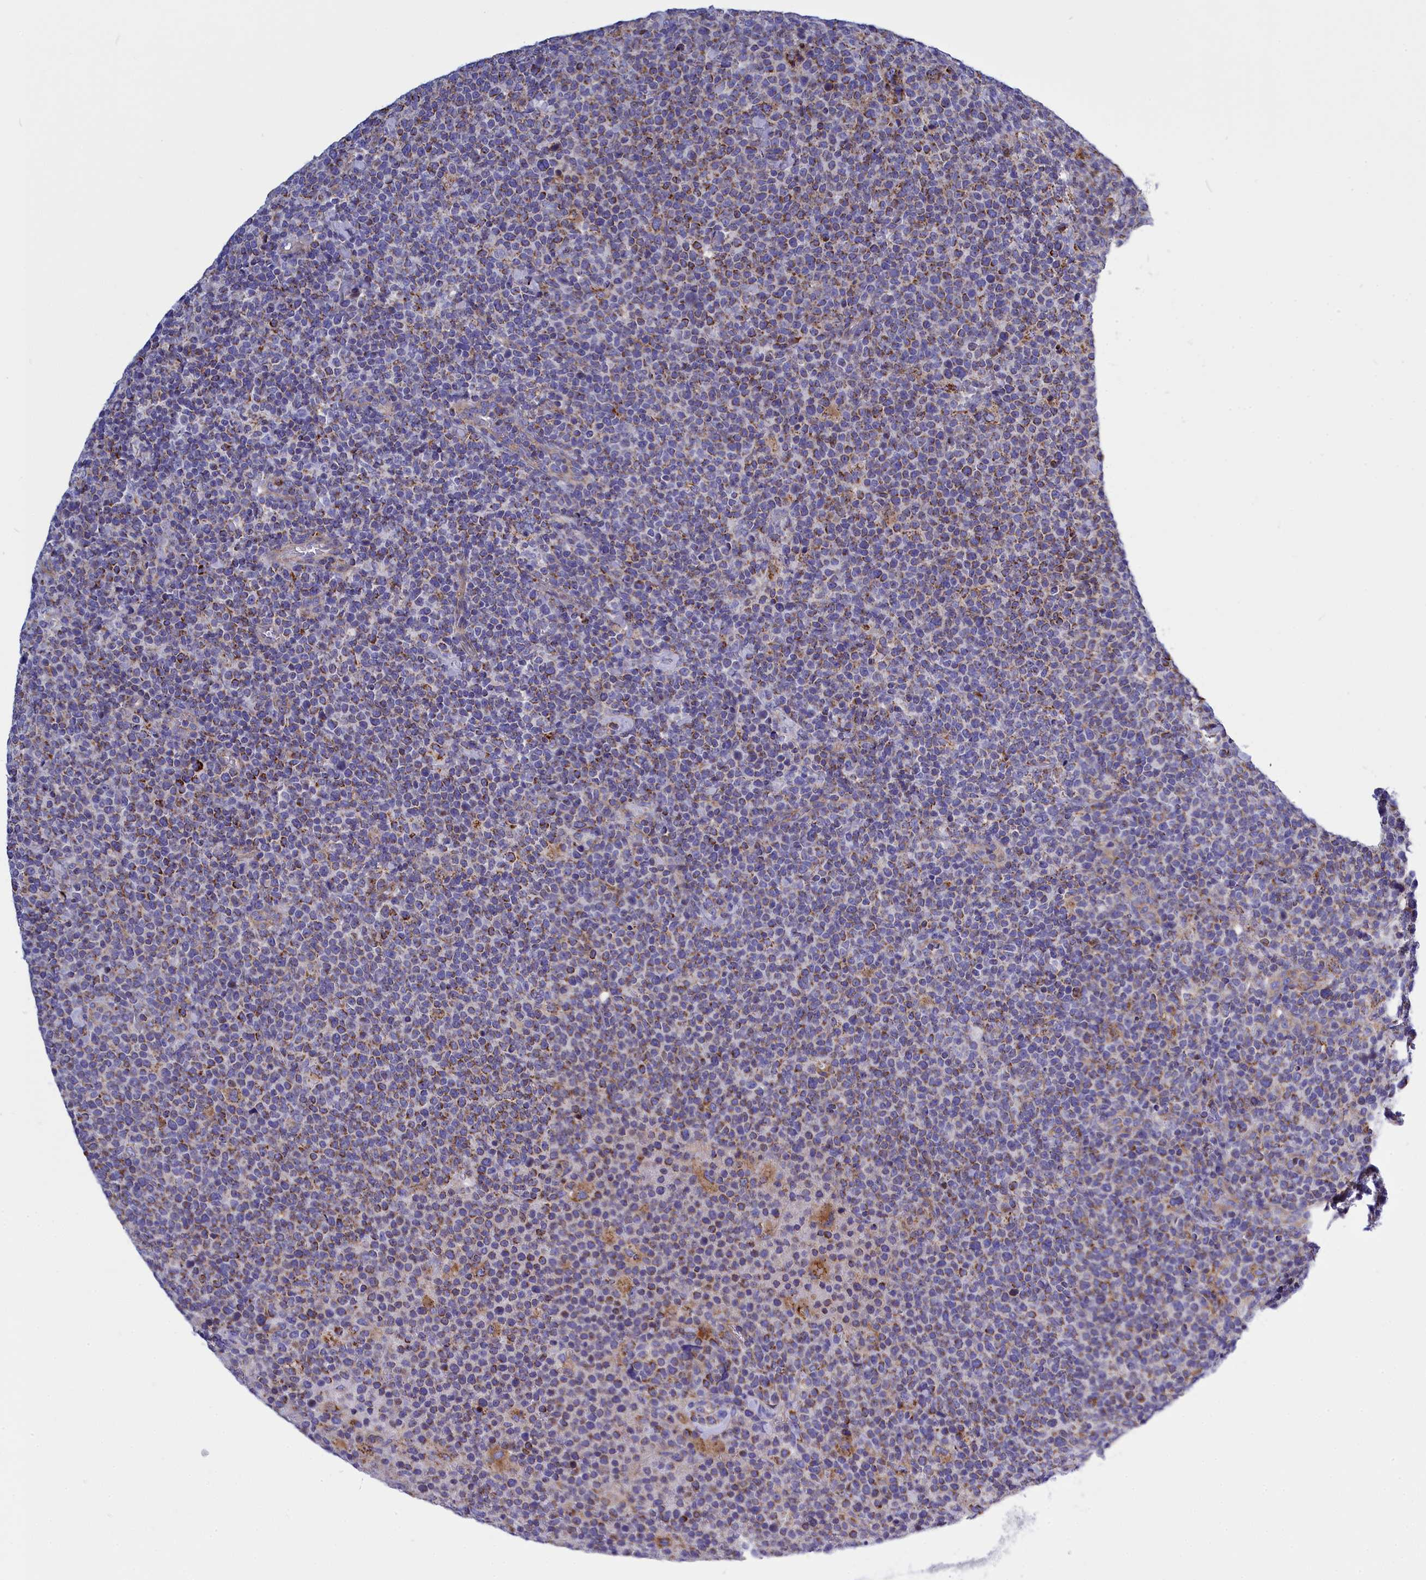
{"staining": {"intensity": "moderate", "quantity": ">75%", "location": "cytoplasmic/membranous"}, "tissue": "lymphoma", "cell_type": "Tumor cells", "image_type": "cancer", "snomed": [{"axis": "morphology", "description": "Malignant lymphoma, non-Hodgkin's type, High grade"}, {"axis": "topography", "description": "Lymph node"}], "caption": "IHC micrograph of lymphoma stained for a protein (brown), which displays medium levels of moderate cytoplasmic/membranous expression in about >75% of tumor cells.", "gene": "CCRL2", "patient": {"sex": "male", "age": 61}}